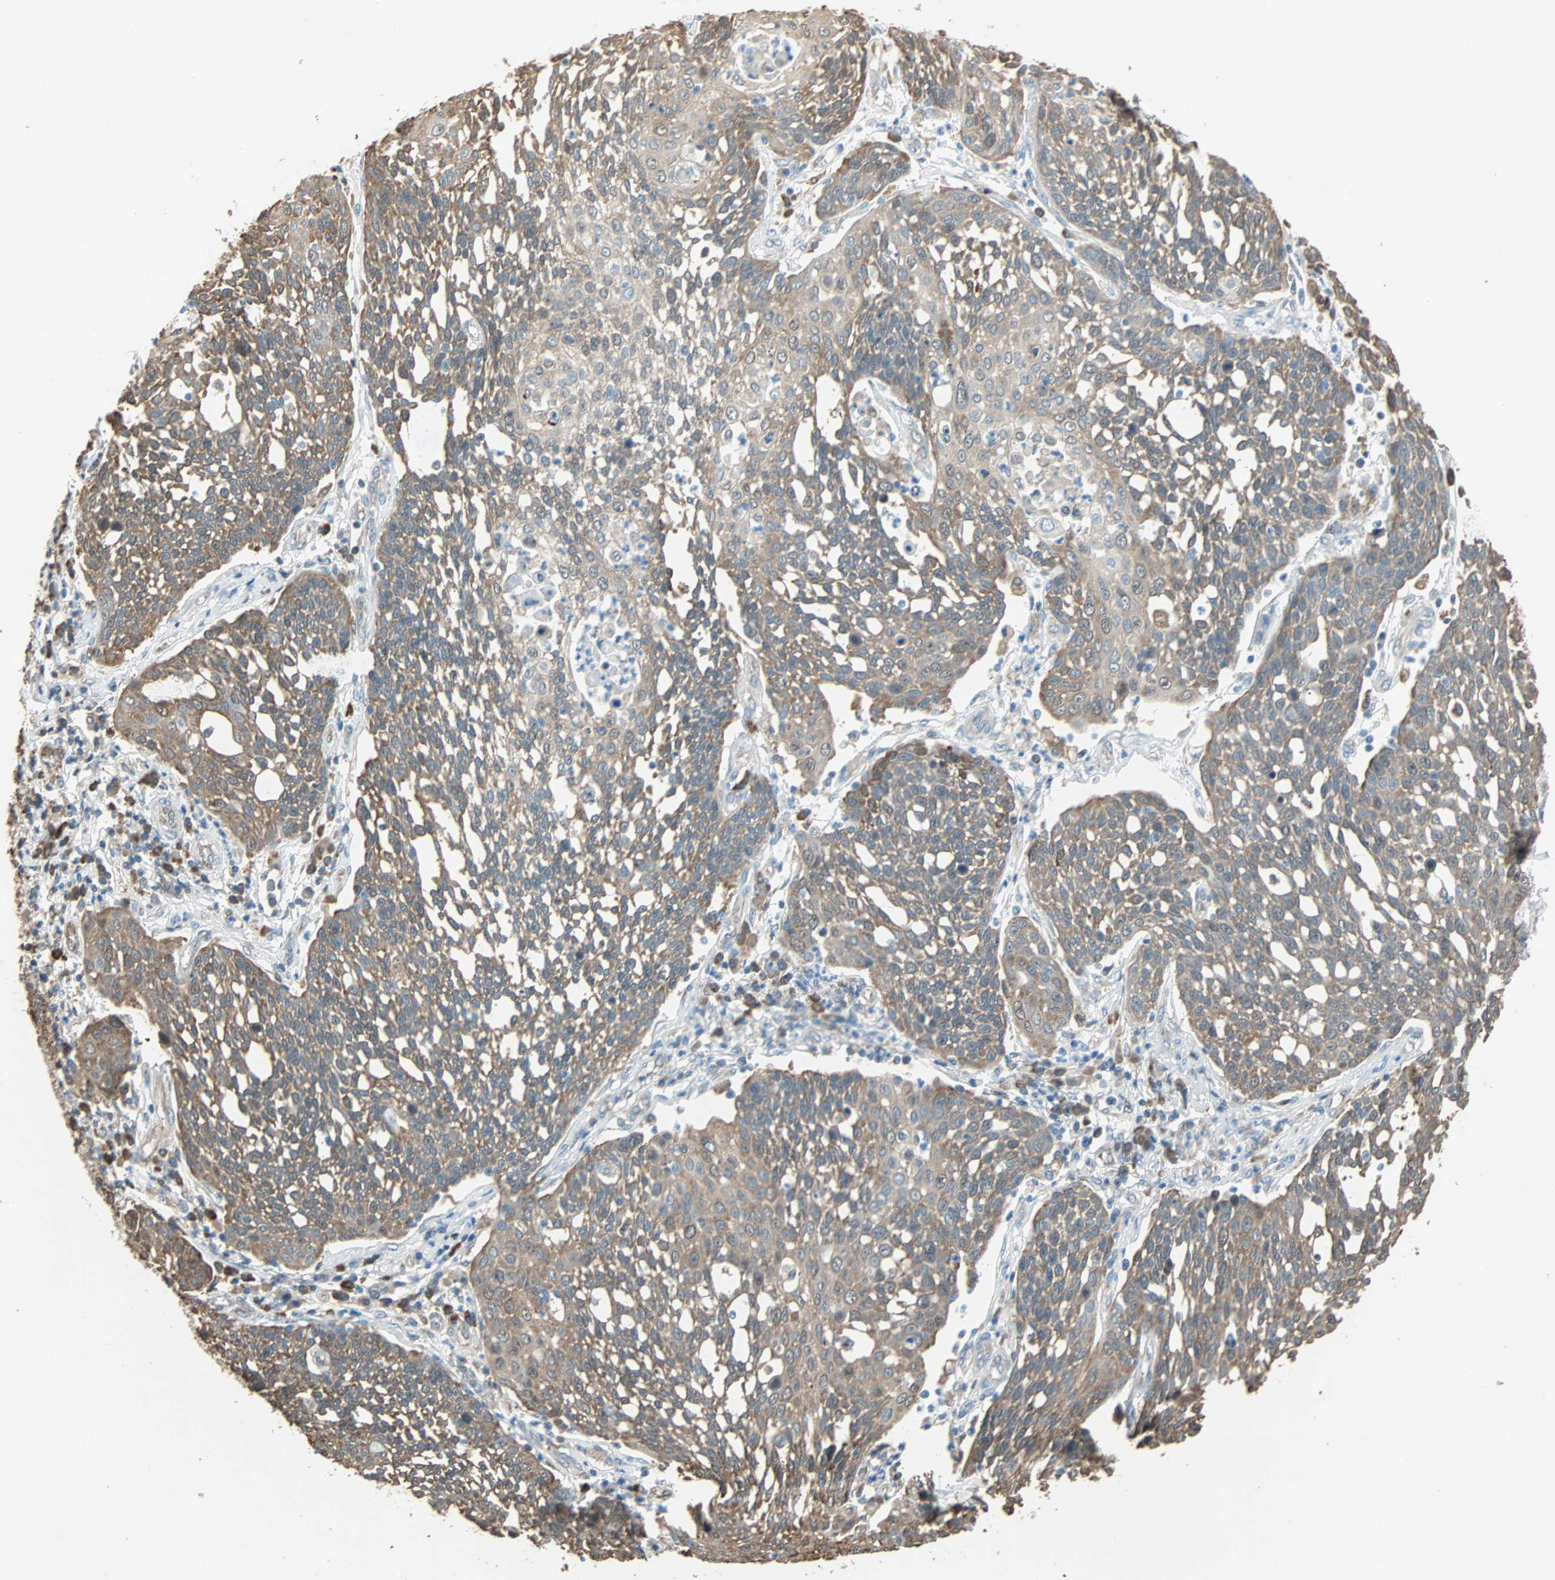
{"staining": {"intensity": "moderate", "quantity": ">75%", "location": "cytoplasmic/membranous"}, "tissue": "cervical cancer", "cell_type": "Tumor cells", "image_type": "cancer", "snomed": [{"axis": "morphology", "description": "Squamous cell carcinoma, NOS"}, {"axis": "topography", "description": "Cervix"}], "caption": "Cervical cancer (squamous cell carcinoma) stained with a protein marker demonstrates moderate staining in tumor cells.", "gene": "PRDX1", "patient": {"sex": "female", "age": 34}}